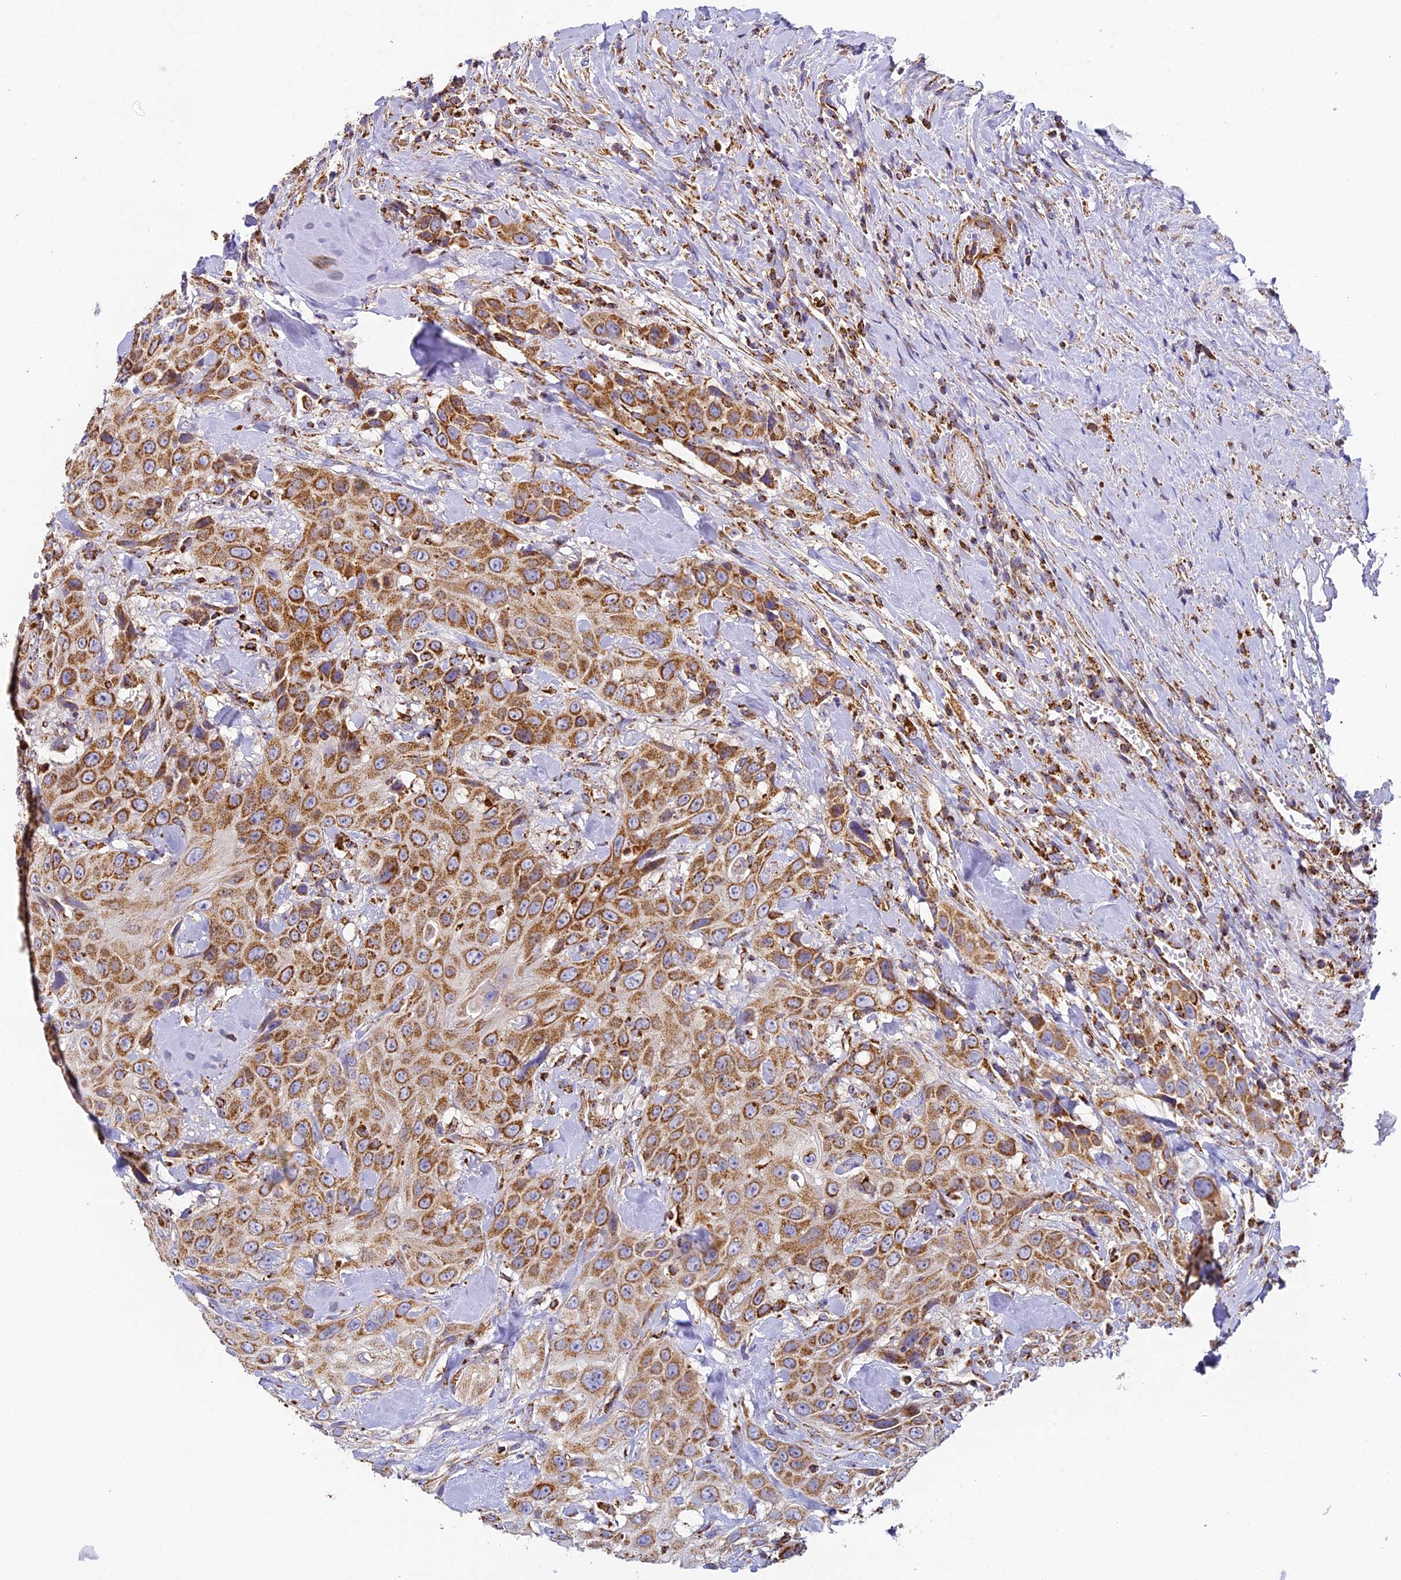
{"staining": {"intensity": "moderate", "quantity": ">75%", "location": "cytoplasmic/membranous"}, "tissue": "head and neck cancer", "cell_type": "Tumor cells", "image_type": "cancer", "snomed": [{"axis": "morphology", "description": "Squamous cell carcinoma, NOS"}, {"axis": "topography", "description": "Head-Neck"}], "caption": "Moderate cytoplasmic/membranous expression is seen in about >75% of tumor cells in head and neck squamous cell carcinoma. The protein of interest is stained brown, and the nuclei are stained in blue (DAB (3,3'-diaminobenzidine) IHC with brightfield microscopy, high magnification).", "gene": "STK17A", "patient": {"sex": "male", "age": 81}}